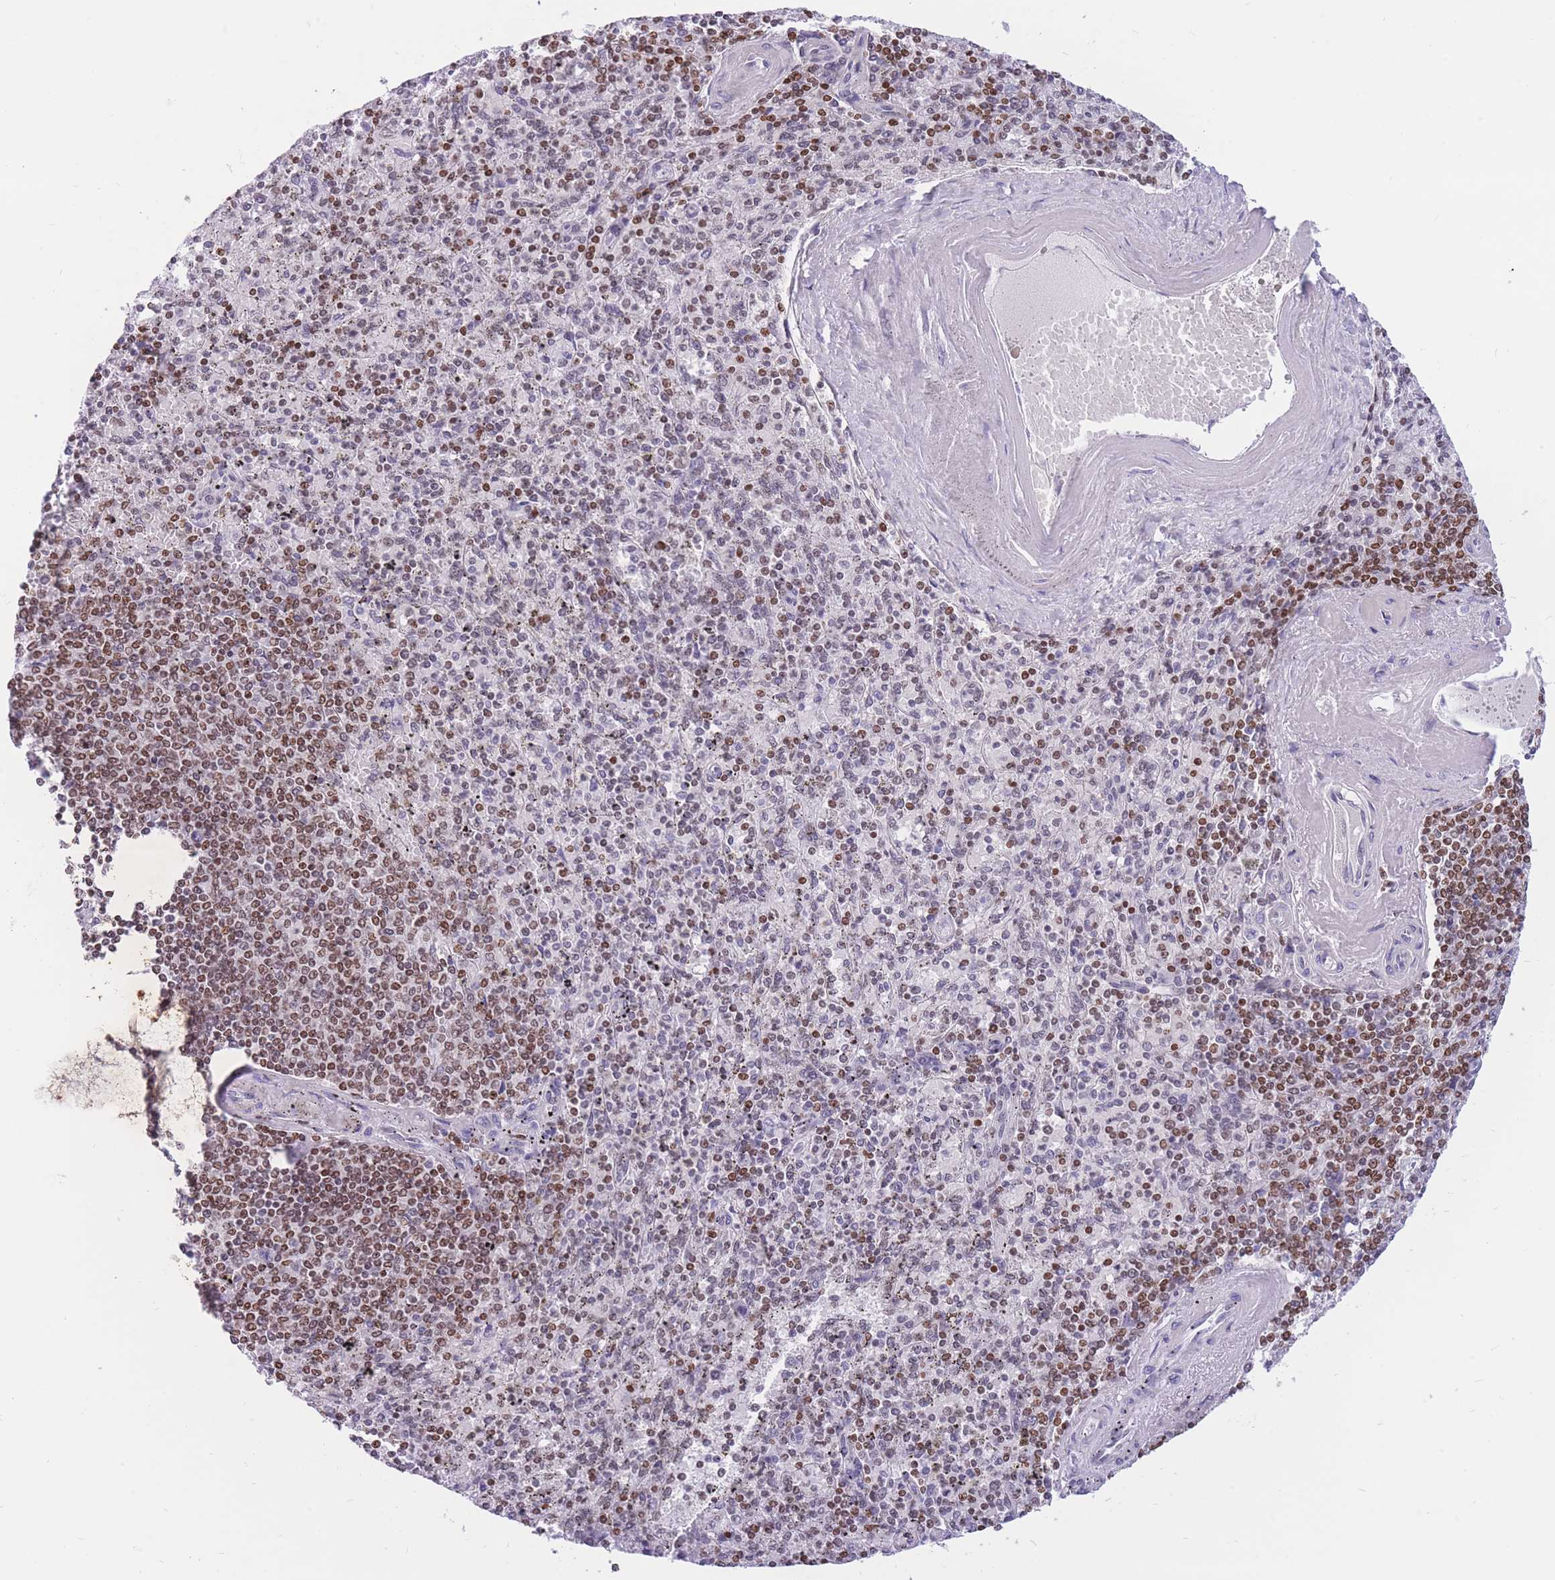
{"staining": {"intensity": "weak", "quantity": "25%-75%", "location": "nuclear"}, "tissue": "spleen", "cell_type": "Cells in red pulp", "image_type": "normal", "snomed": [{"axis": "morphology", "description": "Normal tissue, NOS"}, {"axis": "topography", "description": "Spleen"}], "caption": "Immunohistochemical staining of unremarkable human spleen reveals weak nuclear protein positivity in approximately 25%-75% of cells in red pulp.", "gene": "HMGN1", "patient": {"sex": "male", "age": 82}}